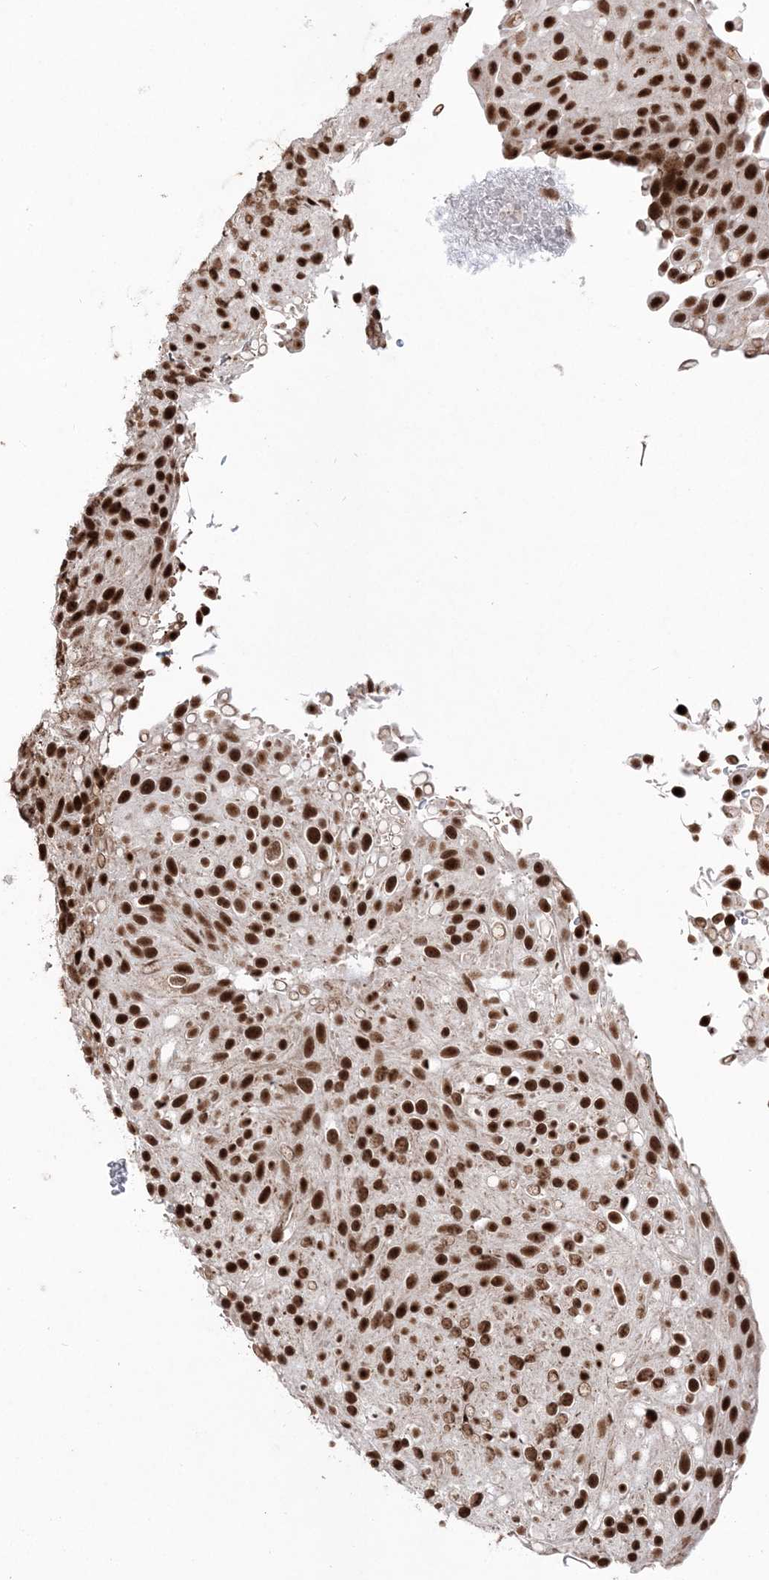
{"staining": {"intensity": "strong", "quantity": ">75%", "location": "nuclear"}, "tissue": "urothelial cancer", "cell_type": "Tumor cells", "image_type": "cancer", "snomed": [{"axis": "morphology", "description": "Urothelial carcinoma, Low grade"}, {"axis": "topography", "description": "Urinary bladder"}], "caption": "Strong nuclear protein positivity is identified in about >75% of tumor cells in low-grade urothelial carcinoma. The staining is performed using DAB (3,3'-diaminobenzidine) brown chromogen to label protein expression. The nuclei are counter-stained blue using hematoxylin.", "gene": "RBM17", "patient": {"sex": "male", "age": 78}}